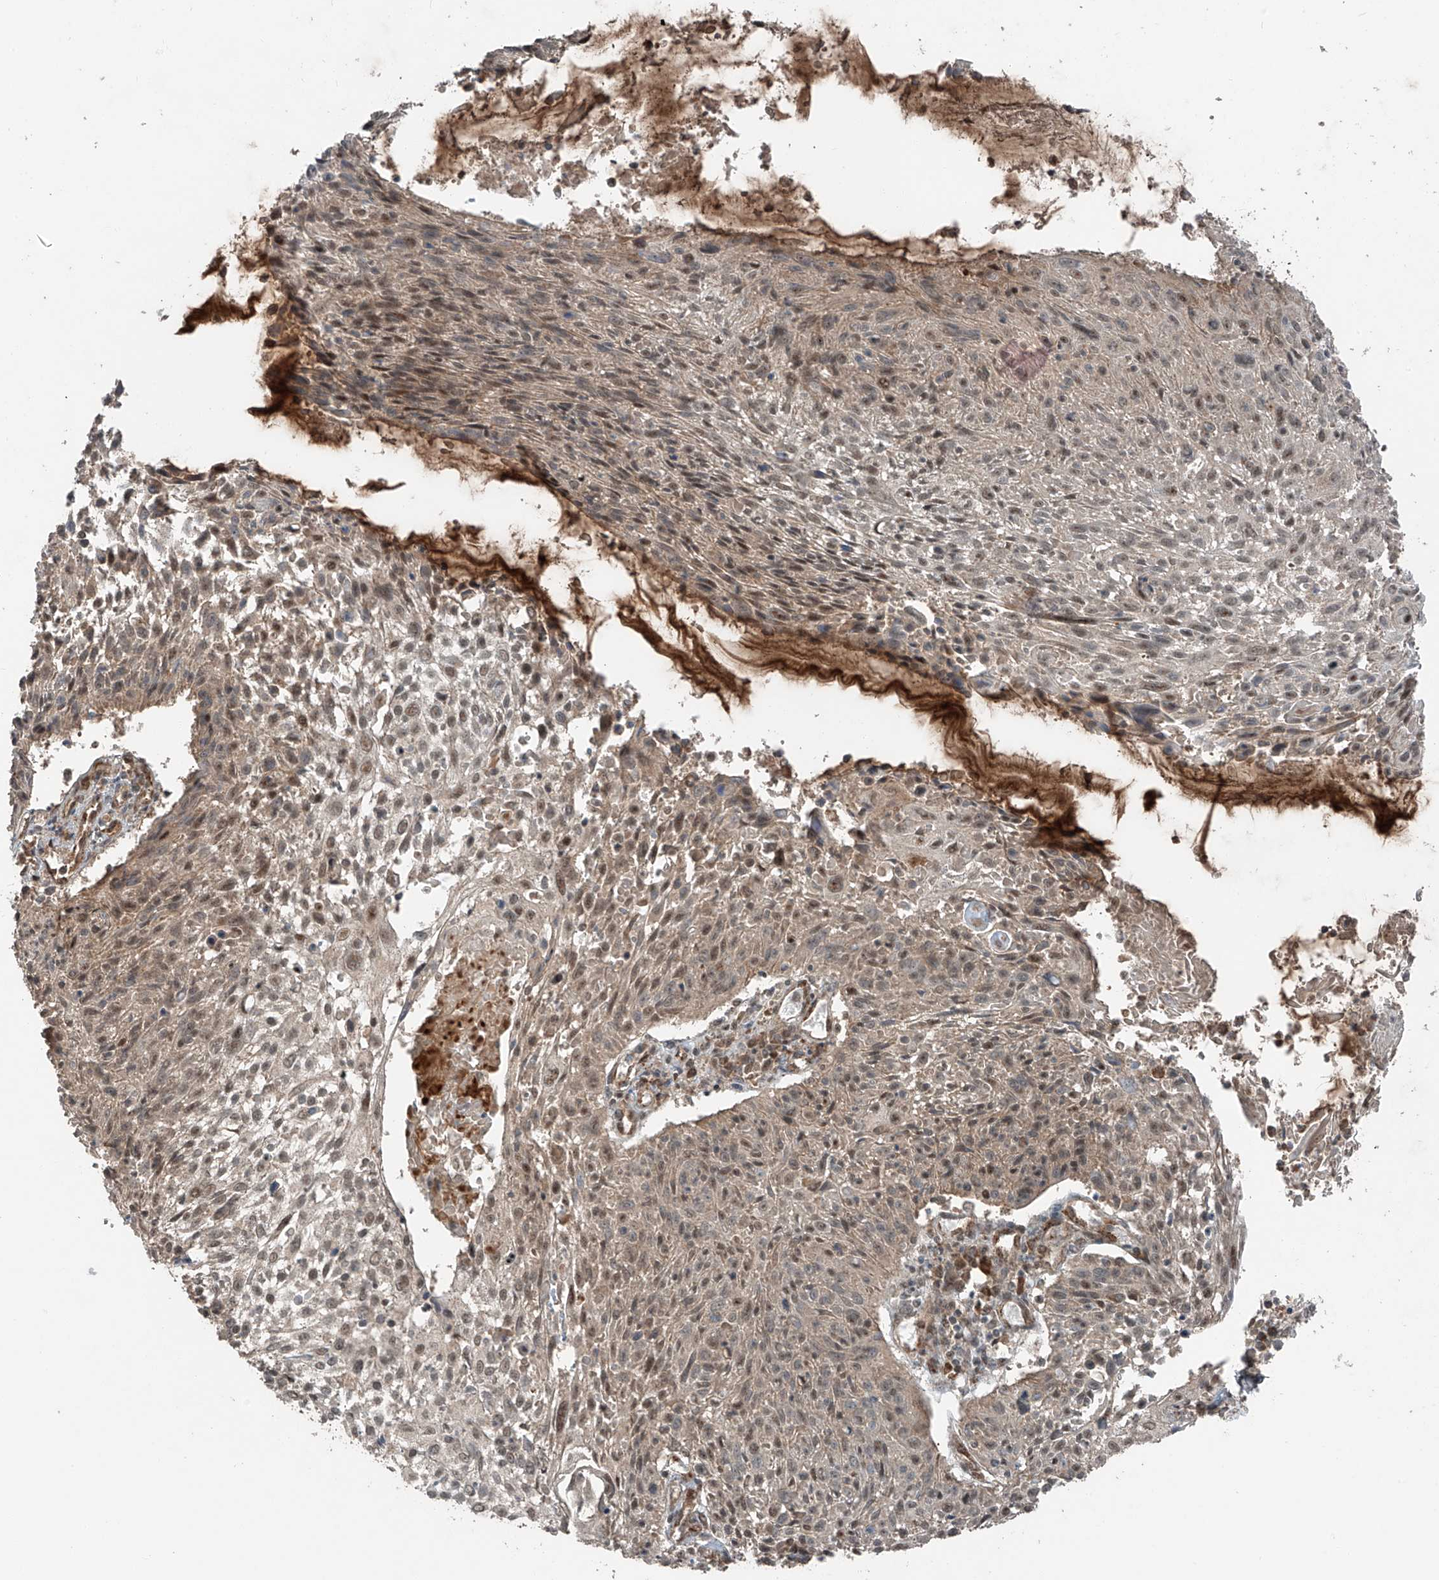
{"staining": {"intensity": "moderate", "quantity": ">75%", "location": "cytoplasmic/membranous,nuclear"}, "tissue": "cervical cancer", "cell_type": "Tumor cells", "image_type": "cancer", "snomed": [{"axis": "morphology", "description": "Squamous cell carcinoma, NOS"}, {"axis": "topography", "description": "Cervix"}], "caption": "Immunohistochemistry (IHC) photomicrograph of cervical cancer stained for a protein (brown), which demonstrates medium levels of moderate cytoplasmic/membranous and nuclear positivity in about >75% of tumor cells.", "gene": "ZNF620", "patient": {"sex": "female", "age": 51}}